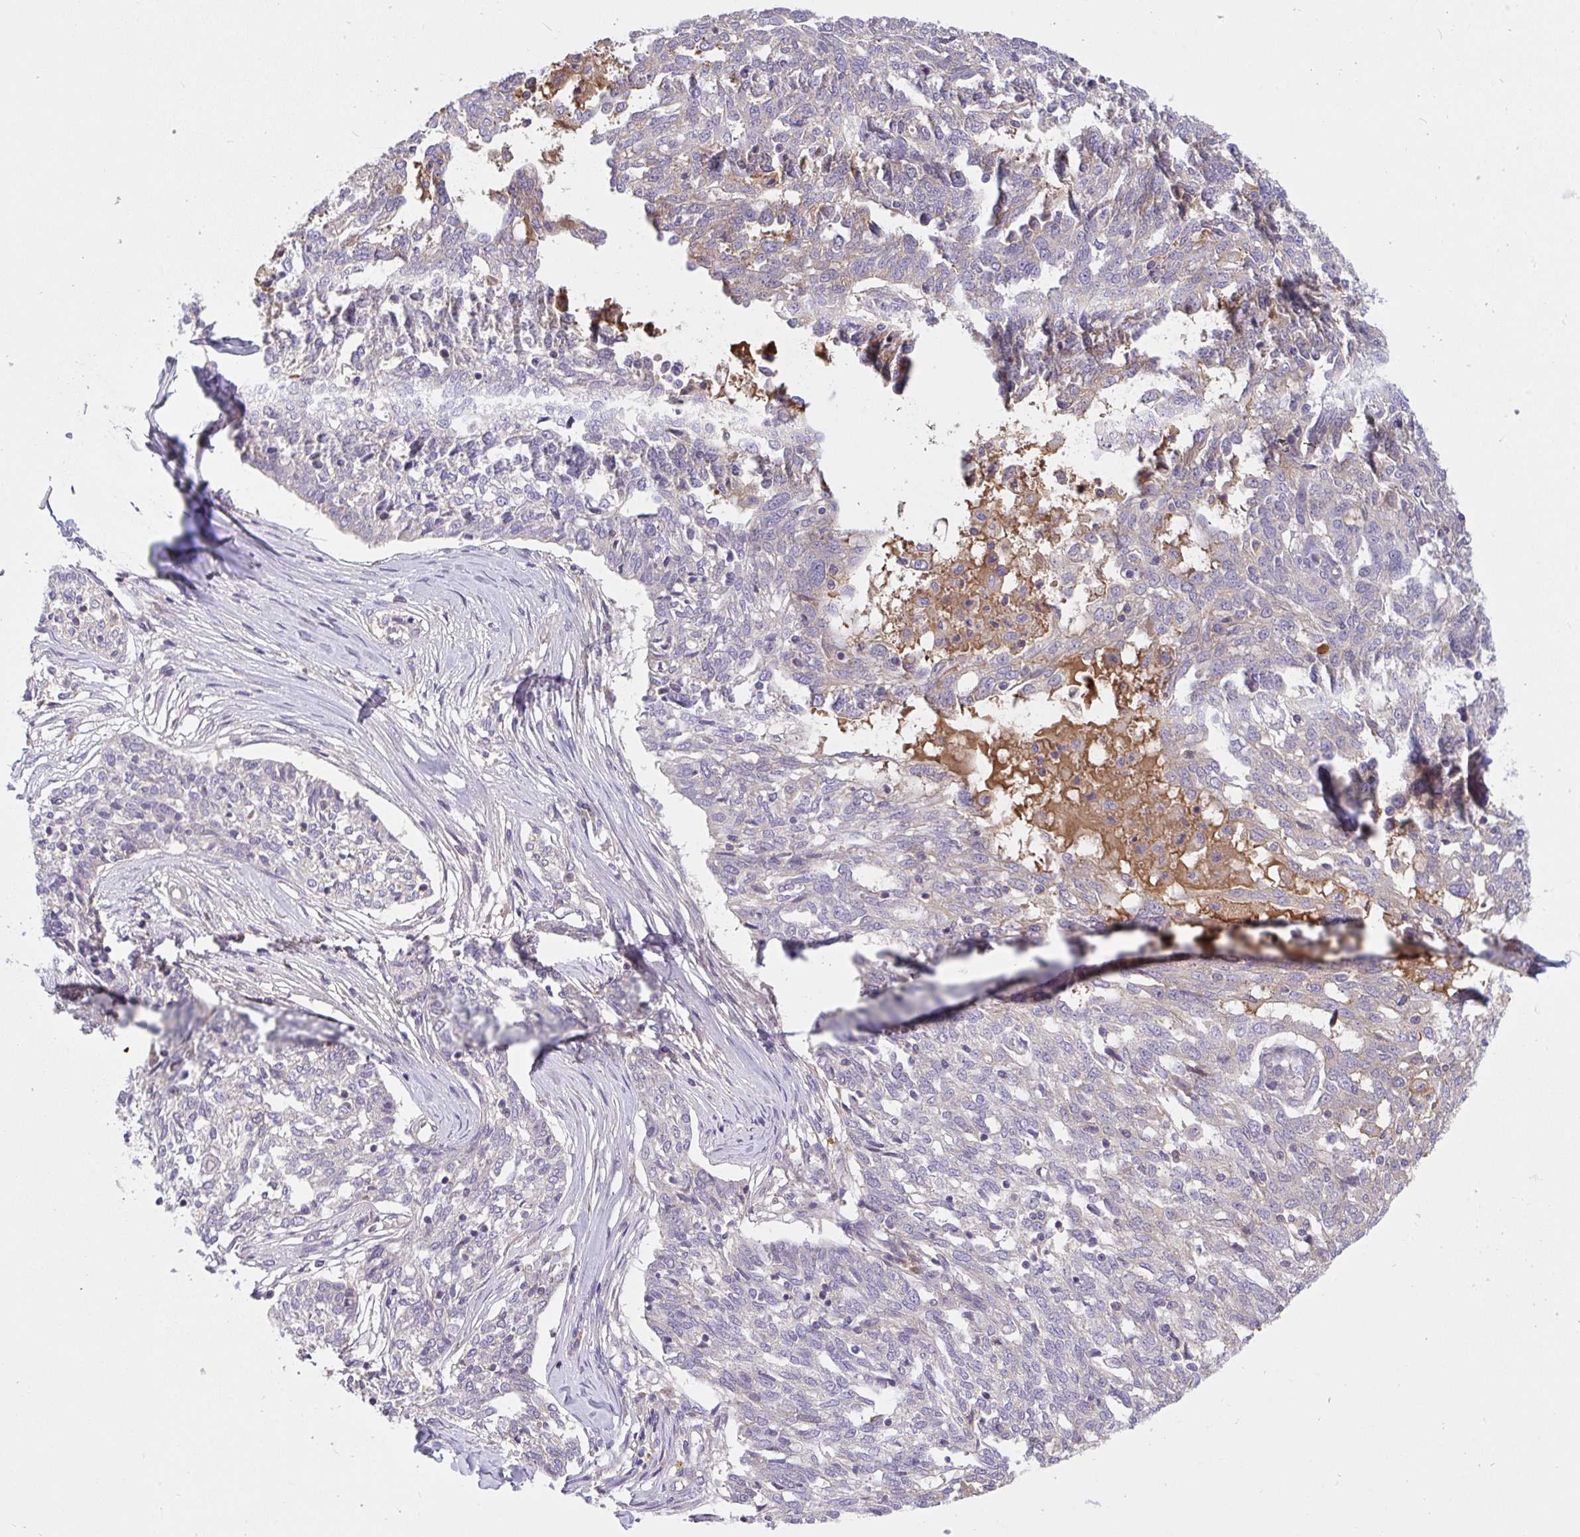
{"staining": {"intensity": "negative", "quantity": "none", "location": "none"}, "tissue": "ovarian cancer", "cell_type": "Tumor cells", "image_type": "cancer", "snomed": [{"axis": "morphology", "description": "Cystadenocarcinoma, serous, NOS"}, {"axis": "topography", "description": "Ovary"}], "caption": "A high-resolution image shows immunohistochemistry (IHC) staining of ovarian cancer, which exhibits no significant staining in tumor cells. (DAB (3,3'-diaminobenzidine) IHC, high magnification).", "gene": "ZNF581", "patient": {"sex": "female", "age": 67}}